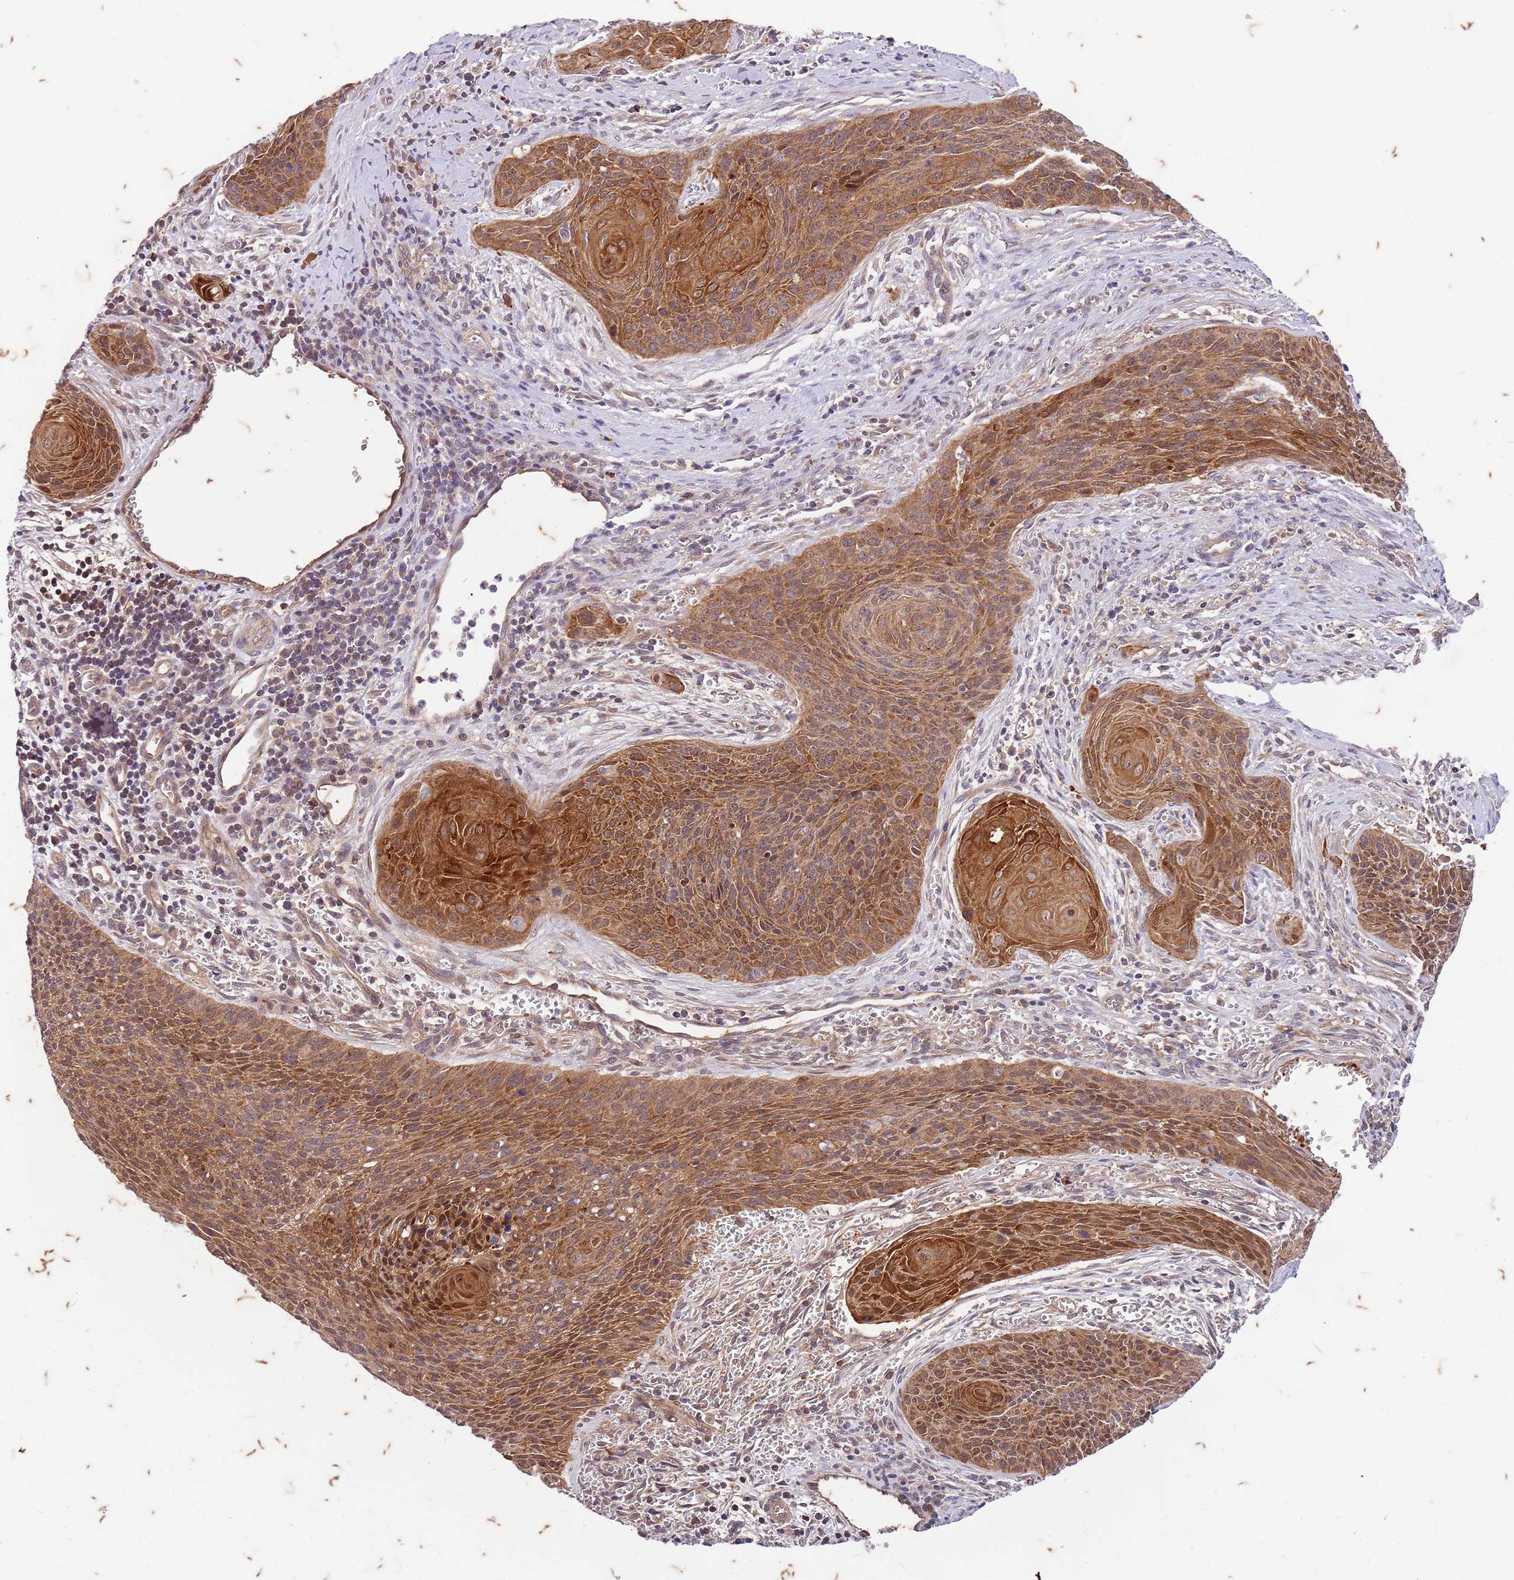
{"staining": {"intensity": "moderate", "quantity": ">75%", "location": "cytoplasmic/membranous,nuclear"}, "tissue": "cervical cancer", "cell_type": "Tumor cells", "image_type": "cancer", "snomed": [{"axis": "morphology", "description": "Squamous cell carcinoma, NOS"}, {"axis": "topography", "description": "Cervix"}], "caption": "DAB immunohistochemical staining of human cervical cancer shows moderate cytoplasmic/membranous and nuclear protein staining in approximately >75% of tumor cells.", "gene": "RAPGEF3", "patient": {"sex": "female", "age": 55}}